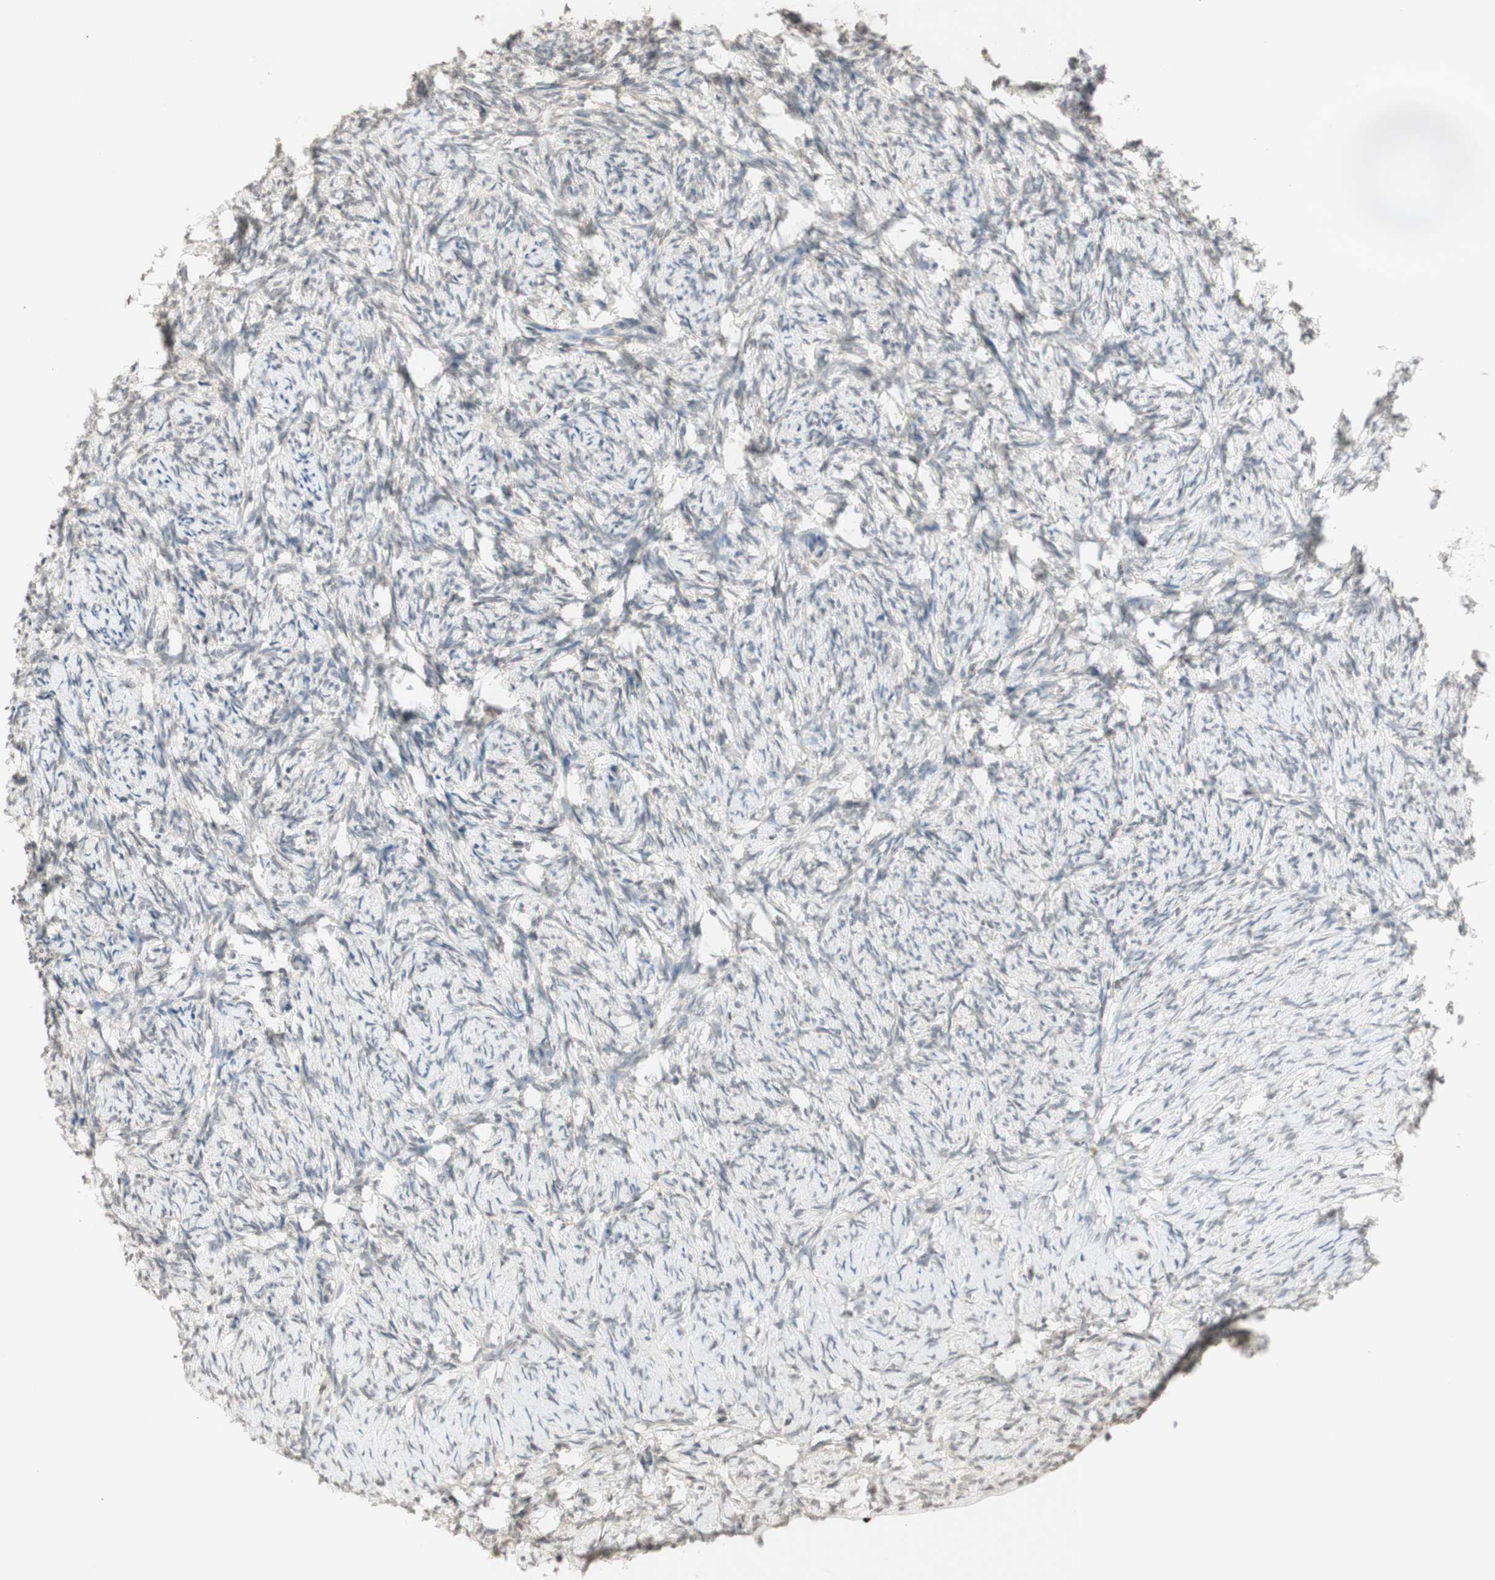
{"staining": {"intensity": "weak", "quantity": ">75%", "location": "cytoplasmic/membranous"}, "tissue": "ovary", "cell_type": "Follicle cells", "image_type": "normal", "snomed": [{"axis": "morphology", "description": "Normal tissue, NOS"}, {"axis": "topography", "description": "Ovary"}], "caption": "Protein analysis of normal ovary exhibits weak cytoplasmic/membranous expression in about >75% of follicle cells.", "gene": "GLI1", "patient": {"sex": "female", "age": 60}}